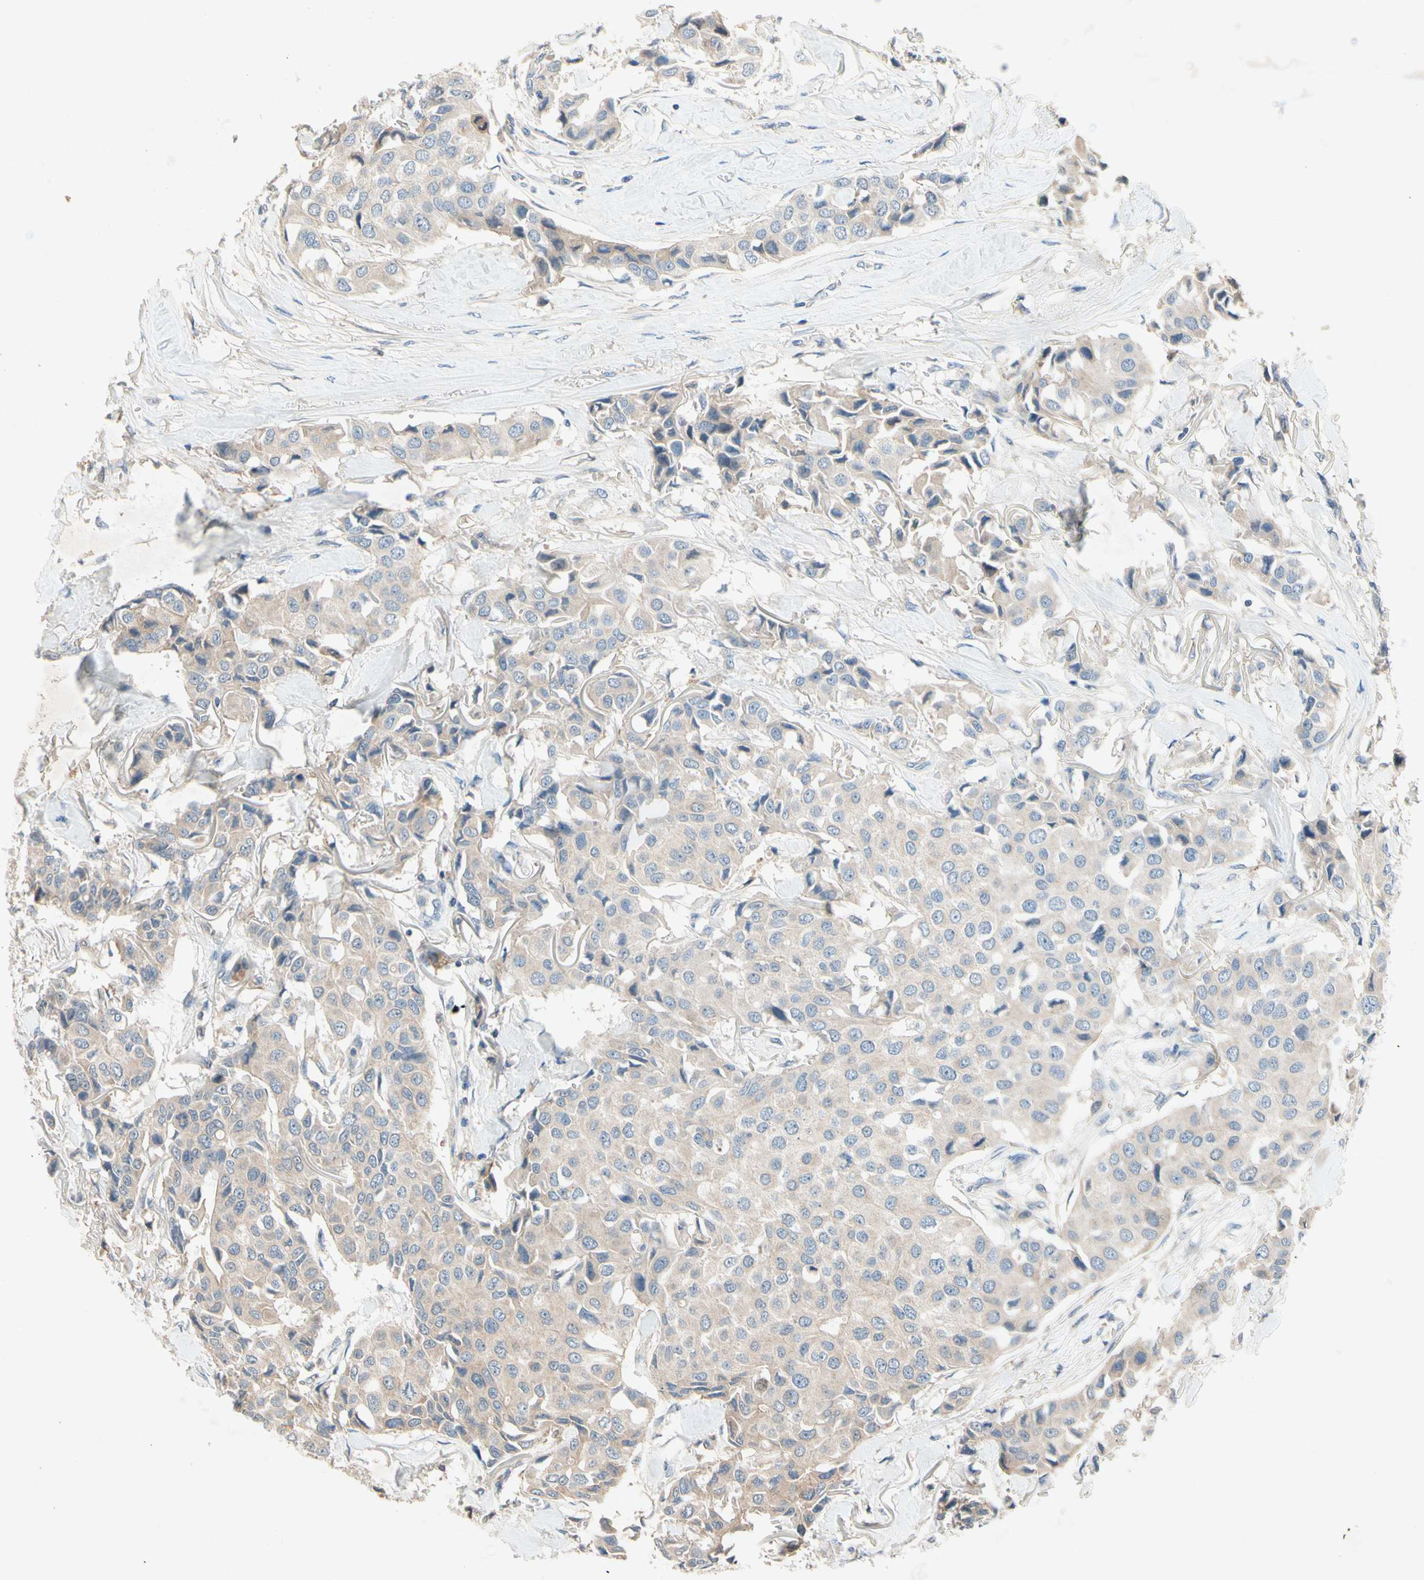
{"staining": {"intensity": "weak", "quantity": "25%-75%", "location": "cytoplasmic/membranous"}, "tissue": "breast cancer", "cell_type": "Tumor cells", "image_type": "cancer", "snomed": [{"axis": "morphology", "description": "Duct carcinoma"}, {"axis": "topography", "description": "Breast"}], "caption": "This is an image of immunohistochemistry staining of breast cancer, which shows weak positivity in the cytoplasmic/membranous of tumor cells.", "gene": "IL1RL1", "patient": {"sex": "female", "age": 80}}